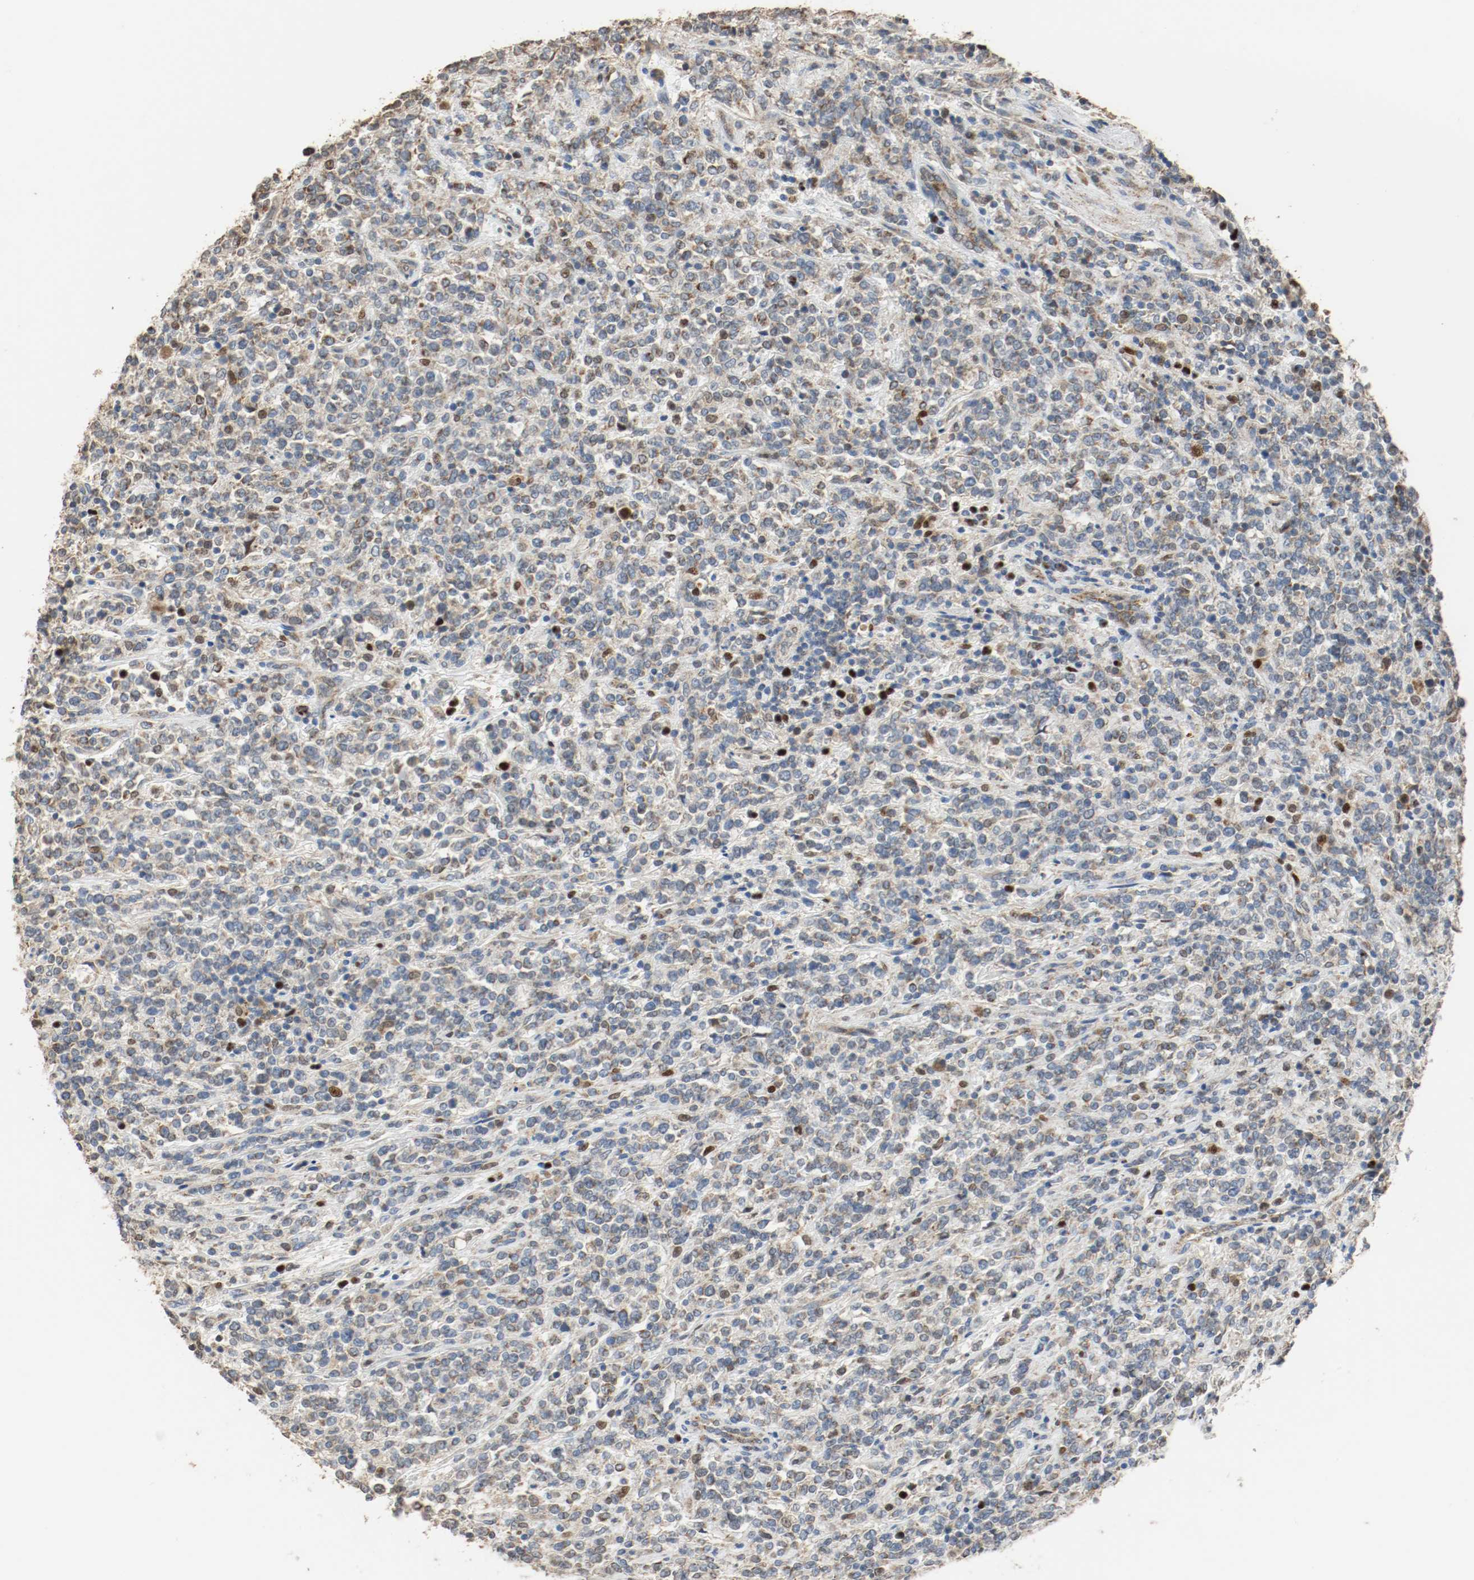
{"staining": {"intensity": "moderate", "quantity": ">75%", "location": "cytoplasmic/membranous"}, "tissue": "lymphoma", "cell_type": "Tumor cells", "image_type": "cancer", "snomed": [{"axis": "morphology", "description": "Malignant lymphoma, non-Hodgkin's type, High grade"}, {"axis": "topography", "description": "Soft tissue"}], "caption": "Lymphoma stained with a protein marker exhibits moderate staining in tumor cells.", "gene": "ALDH4A1", "patient": {"sex": "male", "age": 18}}